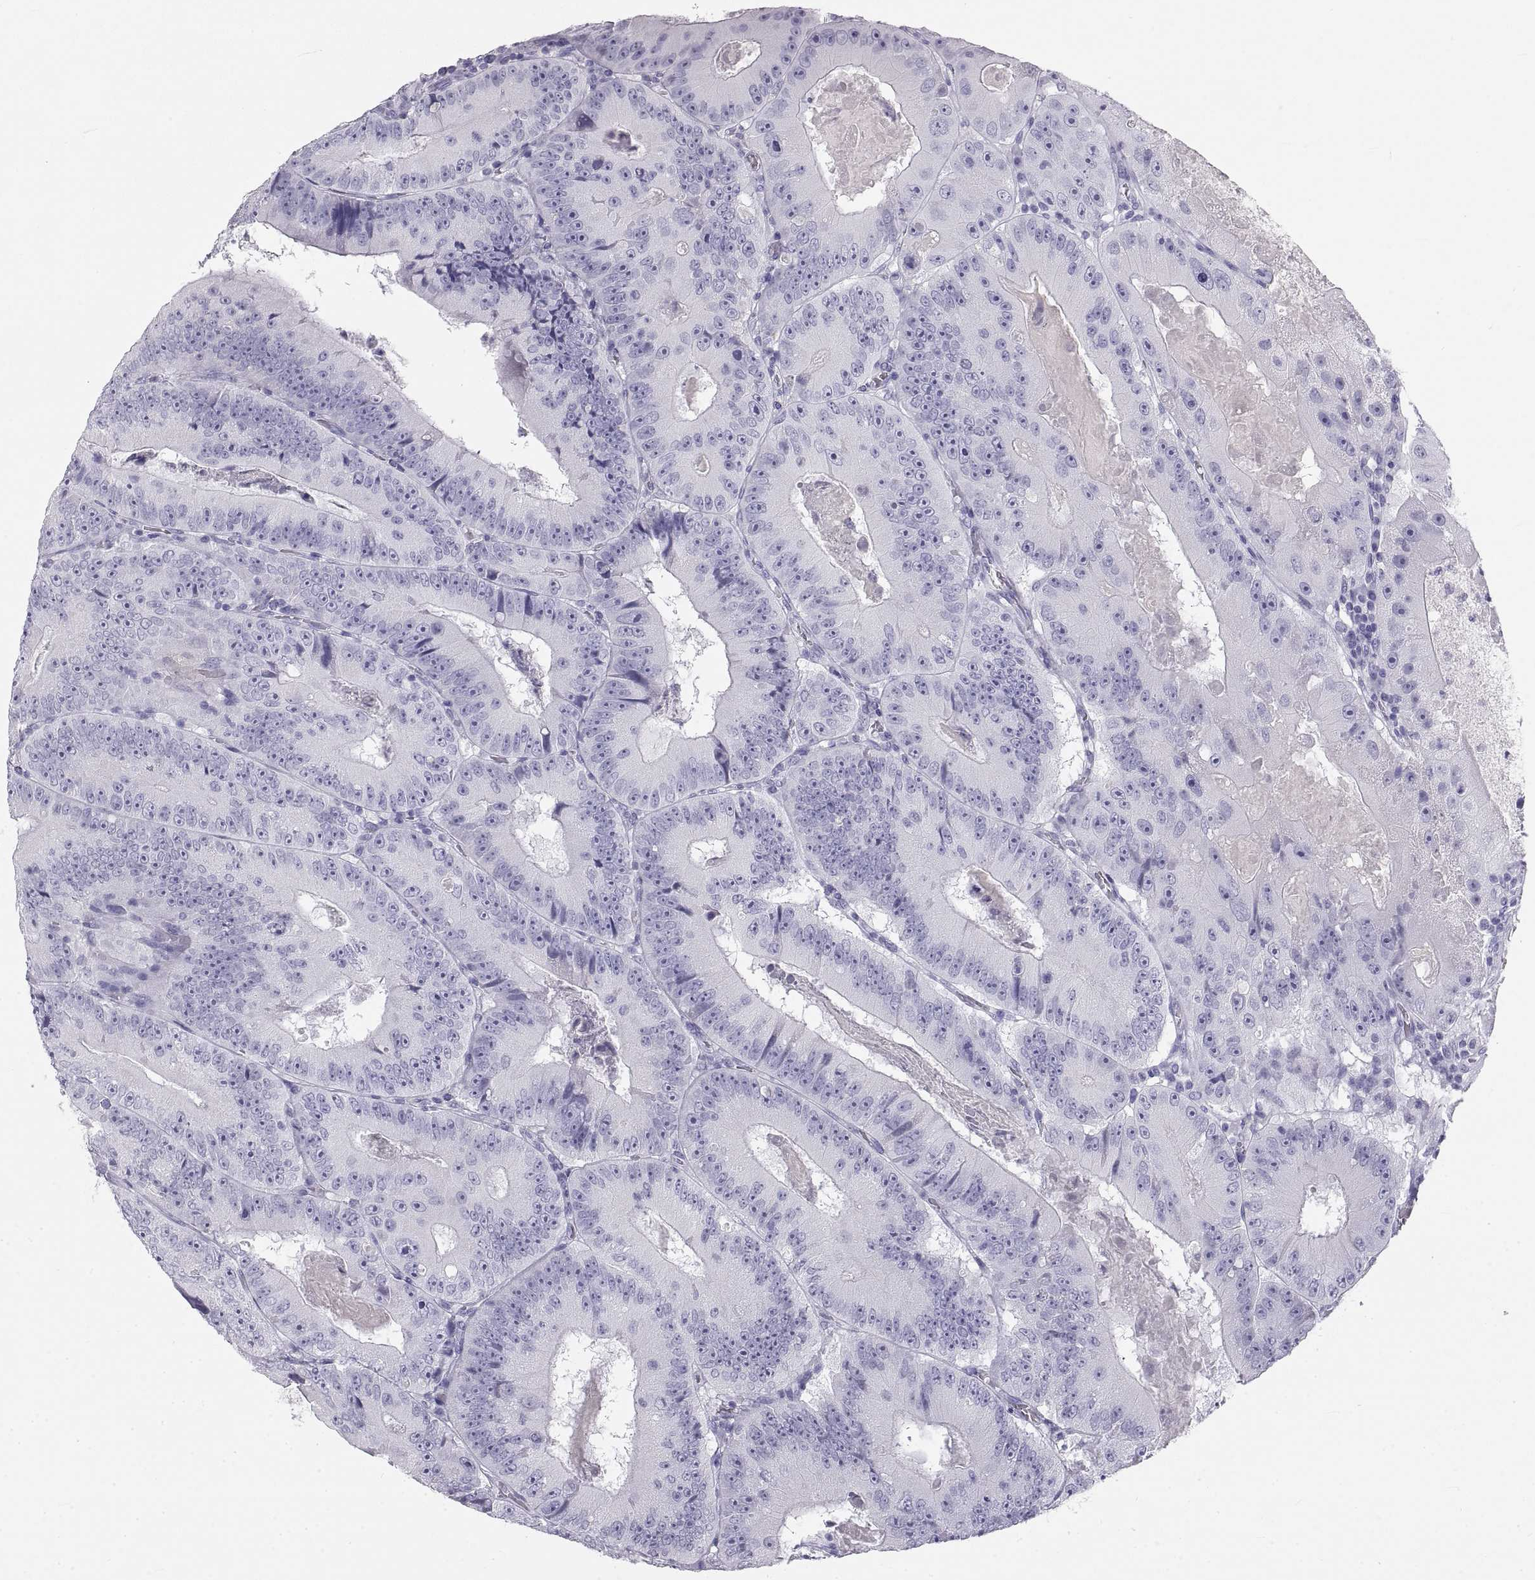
{"staining": {"intensity": "negative", "quantity": "none", "location": "none"}, "tissue": "colorectal cancer", "cell_type": "Tumor cells", "image_type": "cancer", "snomed": [{"axis": "morphology", "description": "Adenocarcinoma, NOS"}, {"axis": "topography", "description": "Colon"}], "caption": "Tumor cells show no significant staining in adenocarcinoma (colorectal).", "gene": "RLBP1", "patient": {"sex": "female", "age": 86}}